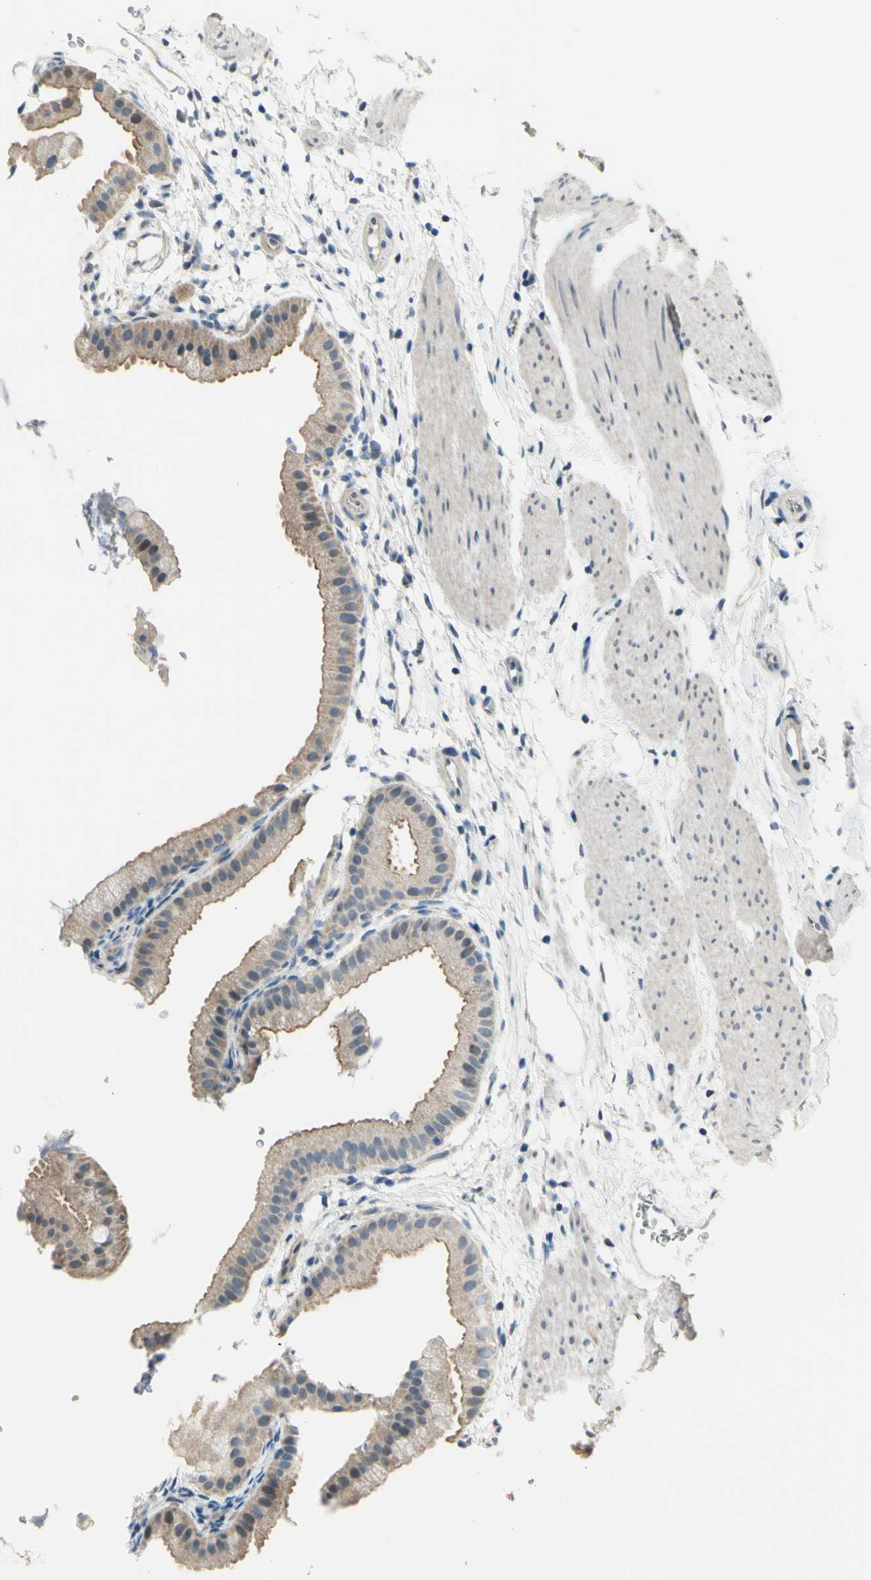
{"staining": {"intensity": "moderate", "quantity": ">75%", "location": "cytoplasmic/membranous"}, "tissue": "gallbladder", "cell_type": "Glandular cells", "image_type": "normal", "snomed": [{"axis": "morphology", "description": "Normal tissue, NOS"}, {"axis": "topography", "description": "Gallbladder"}], "caption": "Gallbladder stained for a protein demonstrates moderate cytoplasmic/membranous positivity in glandular cells. The staining was performed using DAB to visualize the protein expression in brown, while the nuclei were stained in blue with hematoxylin (Magnification: 20x).", "gene": "ZNF184", "patient": {"sex": "female", "age": 64}}